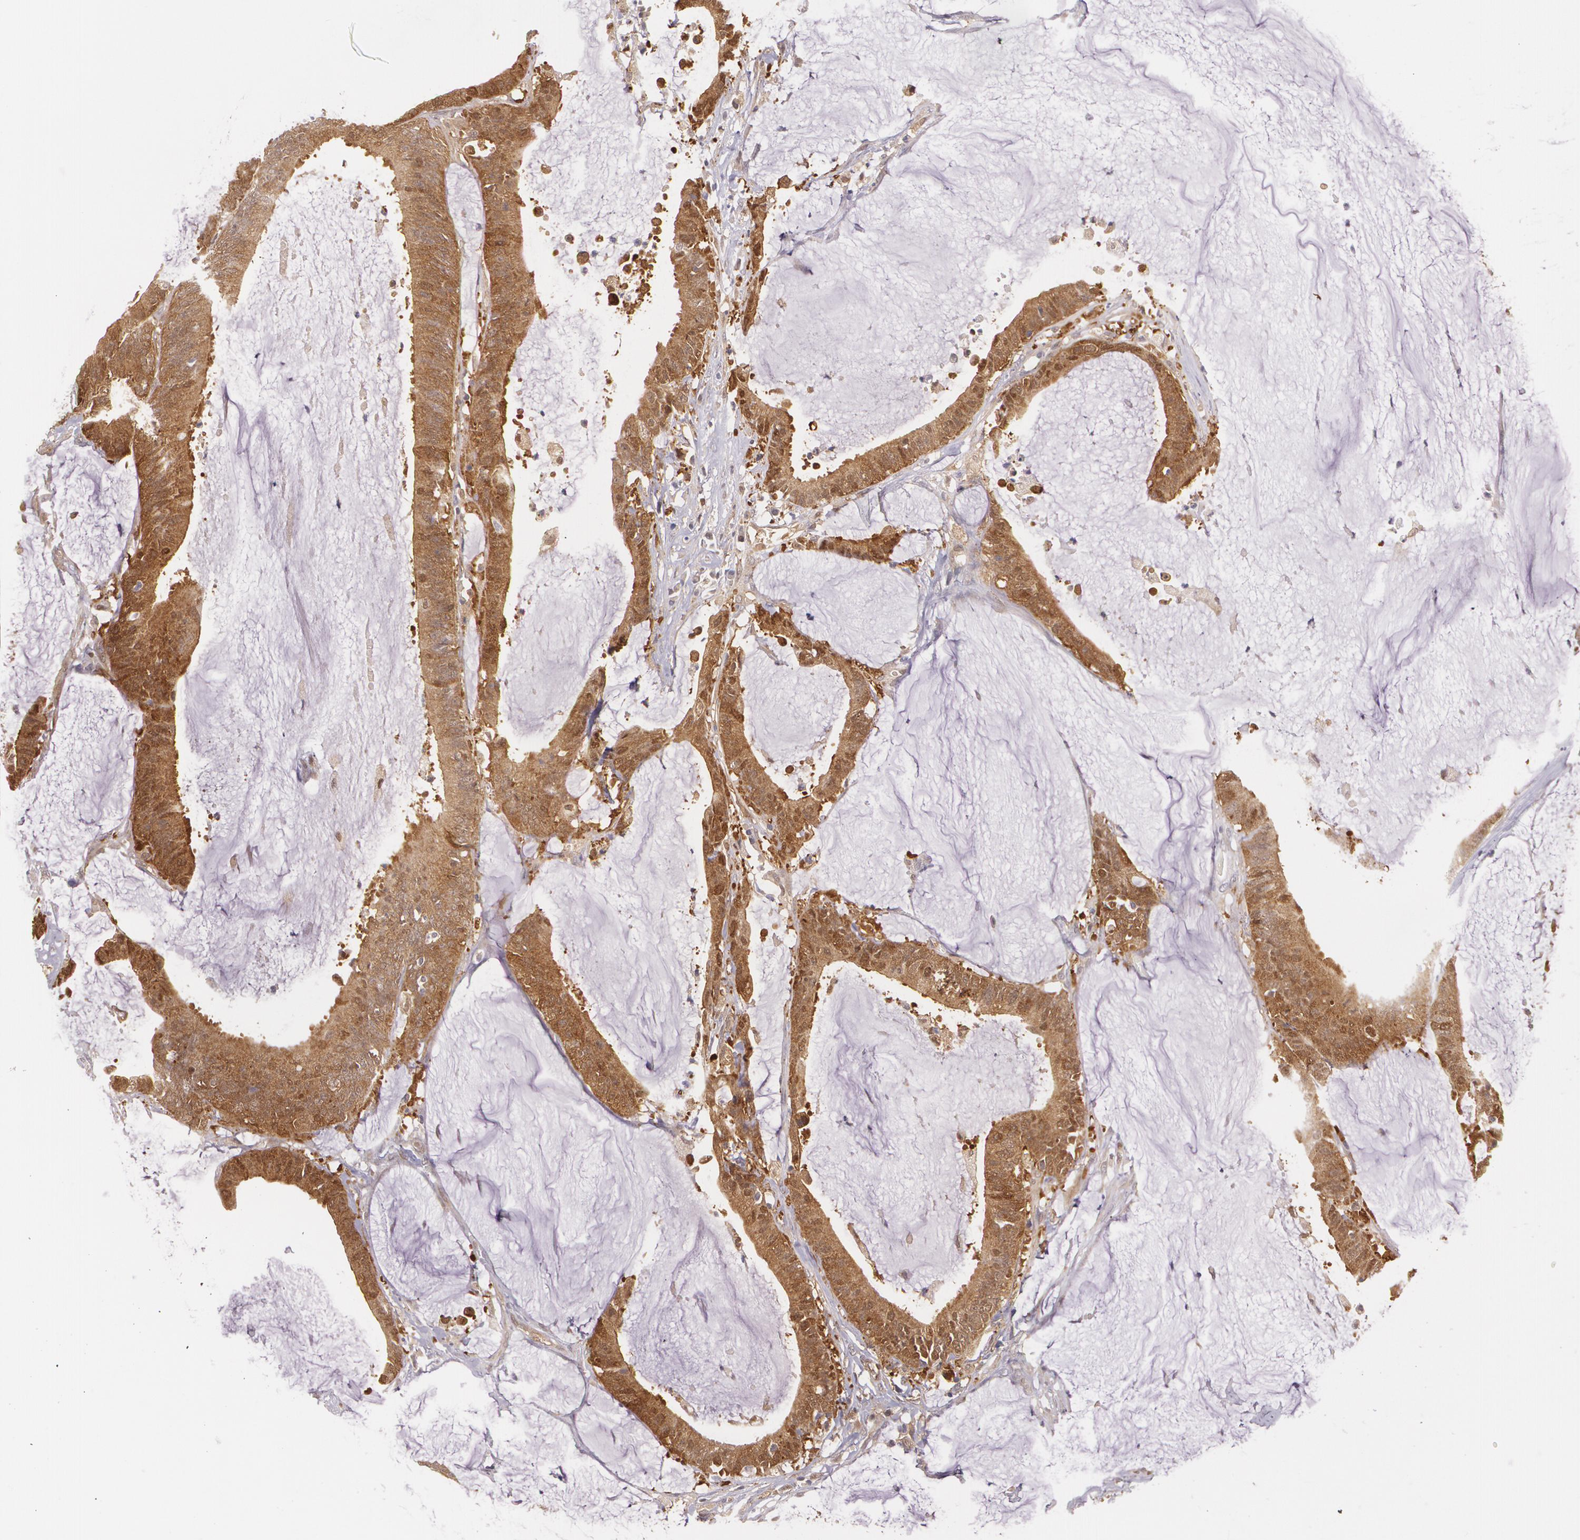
{"staining": {"intensity": "strong", "quantity": ">75%", "location": "cytoplasmic/membranous,nuclear"}, "tissue": "colorectal cancer", "cell_type": "Tumor cells", "image_type": "cancer", "snomed": [{"axis": "morphology", "description": "Adenocarcinoma, NOS"}, {"axis": "topography", "description": "Rectum"}], "caption": "A micrograph of human colorectal cancer (adenocarcinoma) stained for a protein reveals strong cytoplasmic/membranous and nuclear brown staining in tumor cells. Nuclei are stained in blue.", "gene": "HSPH1", "patient": {"sex": "female", "age": 66}}